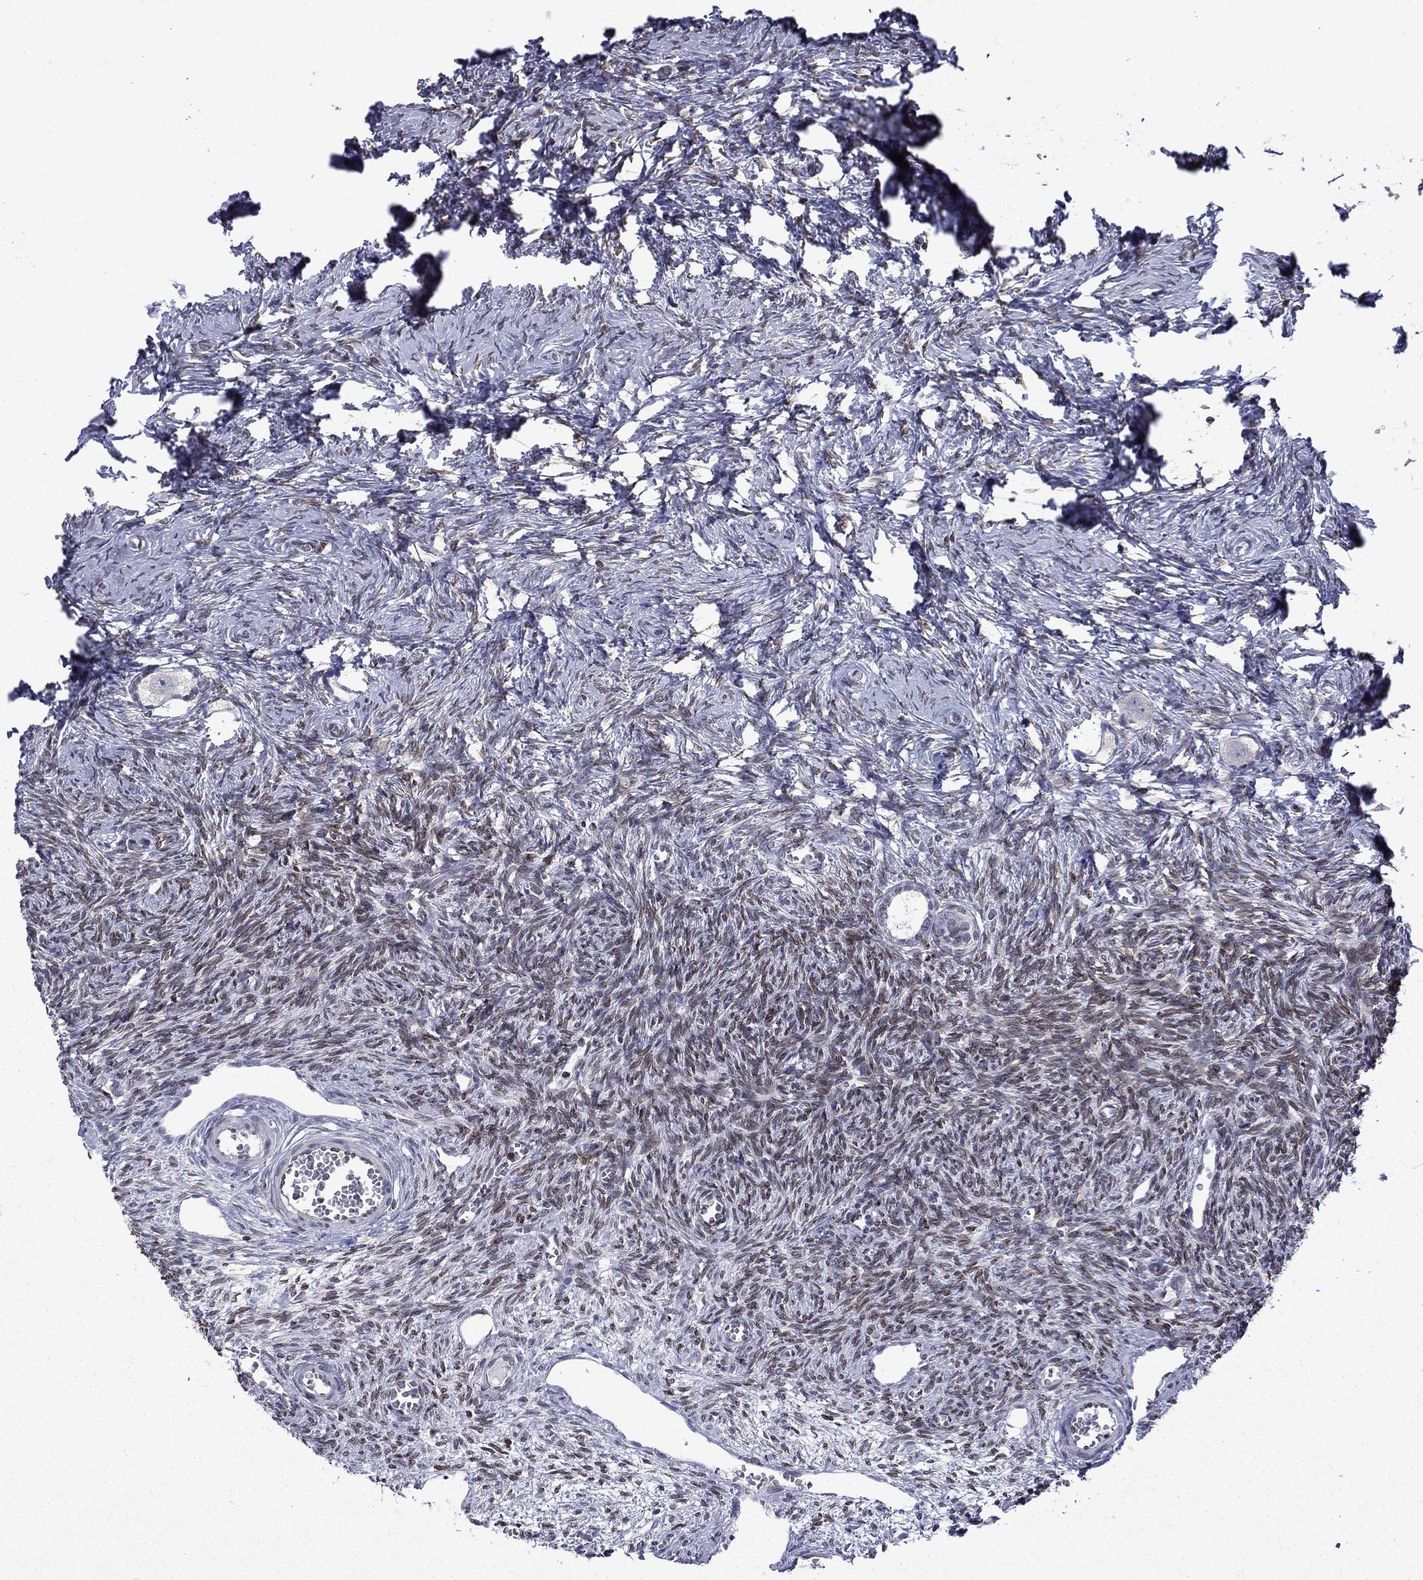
{"staining": {"intensity": "negative", "quantity": "none", "location": "none"}, "tissue": "ovary", "cell_type": "Follicle cells", "image_type": "normal", "snomed": [{"axis": "morphology", "description": "Normal tissue, NOS"}, {"axis": "topography", "description": "Ovary"}], "caption": "IHC micrograph of benign ovary: ovary stained with DAB (3,3'-diaminobenzidine) reveals no significant protein positivity in follicle cells. Nuclei are stained in blue.", "gene": "SLA", "patient": {"sex": "female", "age": 27}}